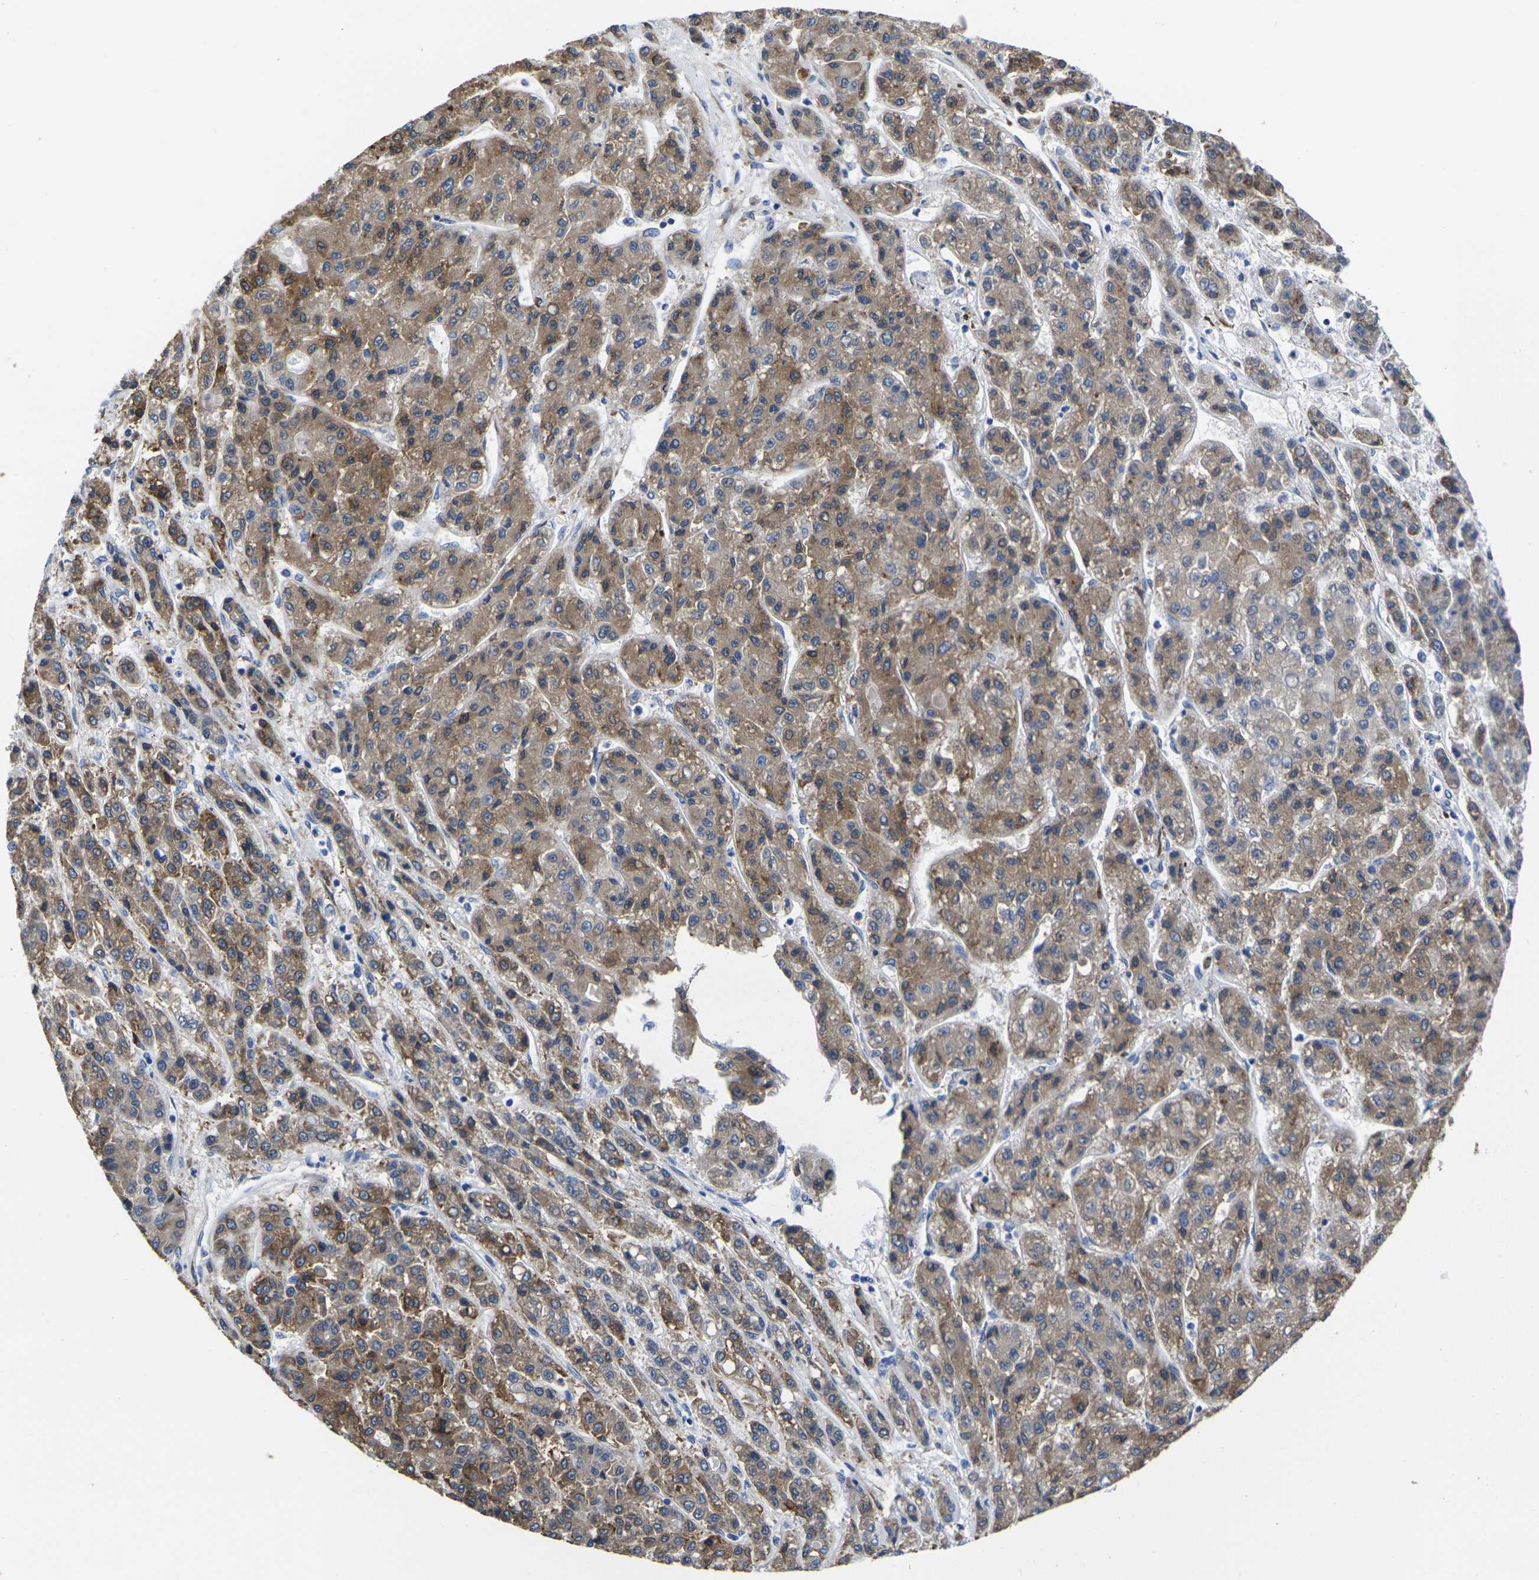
{"staining": {"intensity": "moderate", "quantity": ">75%", "location": "cytoplasmic/membranous"}, "tissue": "liver cancer", "cell_type": "Tumor cells", "image_type": "cancer", "snomed": [{"axis": "morphology", "description": "Carcinoma, Hepatocellular, NOS"}, {"axis": "topography", "description": "Liver"}], "caption": "There is medium levels of moderate cytoplasmic/membranous staining in tumor cells of liver cancer, as demonstrated by immunohistochemical staining (brown color).", "gene": "CYP2C8", "patient": {"sex": "male", "age": 70}}